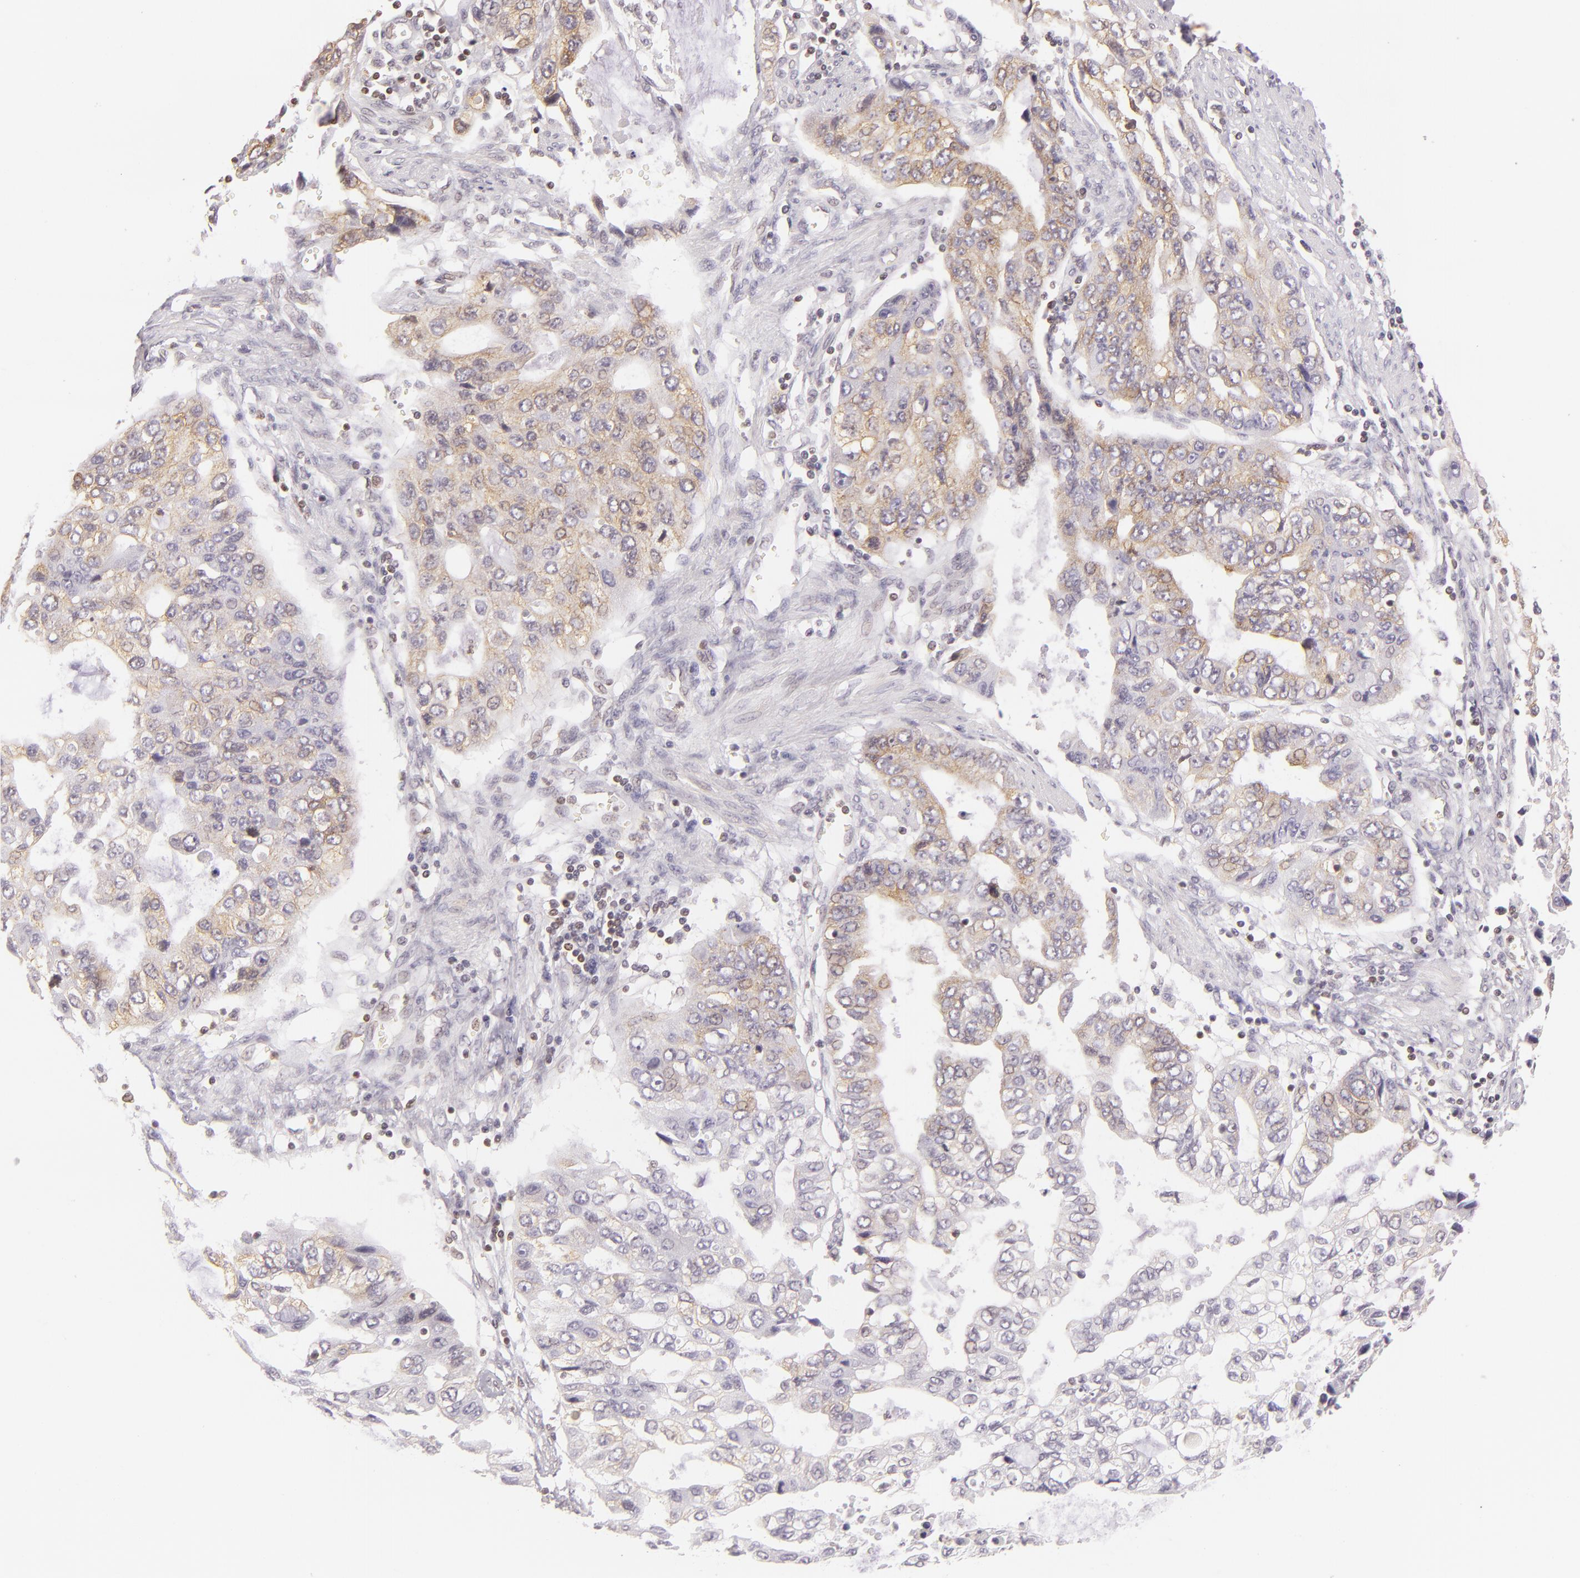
{"staining": {"intensity": "weak", "quantity": "<25%", "location": "cytoplasmic/membranous"}, "tissue": "stomach cancer", "cell_type": "Tumor cells", "image_type": "cancer", "snomed": [{"axis": "morphology", "description": "Adenocarcinoma, NOS"}, {"axis": "topography", "description": "Stomach, upper"}], "caption": "The image reveals no significant expression in tumor cells of stomach cancer (adenocarcinoma).", "gene": "IMPDH1", "patient": {"sex": "female", "age": 52}}